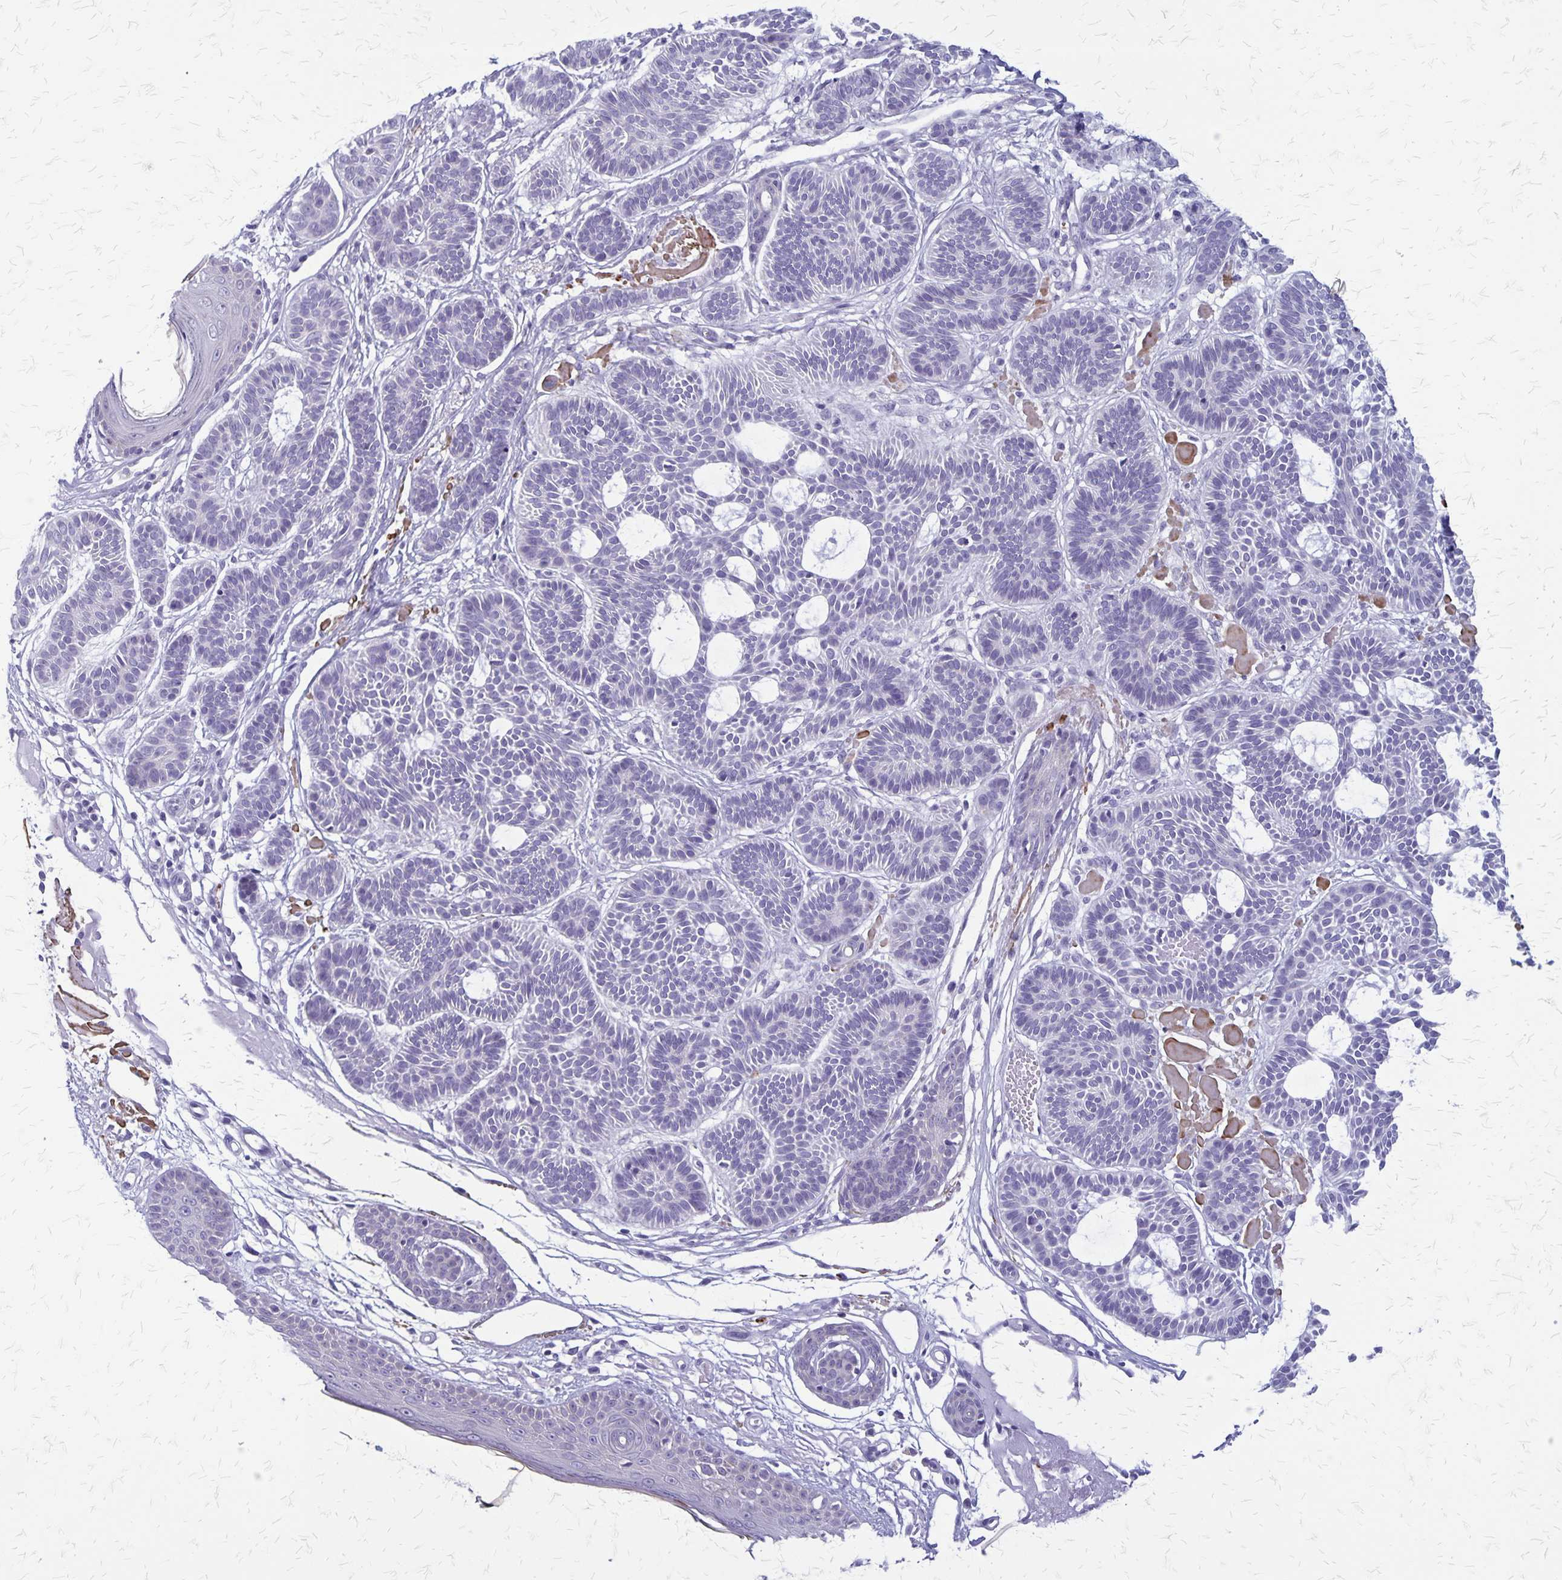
{"staining": {"intensity": "negative", "quantity": "none", "location": "none"}, "tissue": "skin cancer", "cell_type": "Tumor cells", "image_type": "cancer", "snomed": [{"axis": "morphology", "description": "Basal cell carcinoma"}, {"axis": "topography", "description": "Skin"}], "caption": "The IHC micrograph has no significant positivity in tumor cells of skin cancer (basal cell carcinoma) tissue.", "gene": "PLXNB3", "patient": {"sex": "male", "age": 85}}